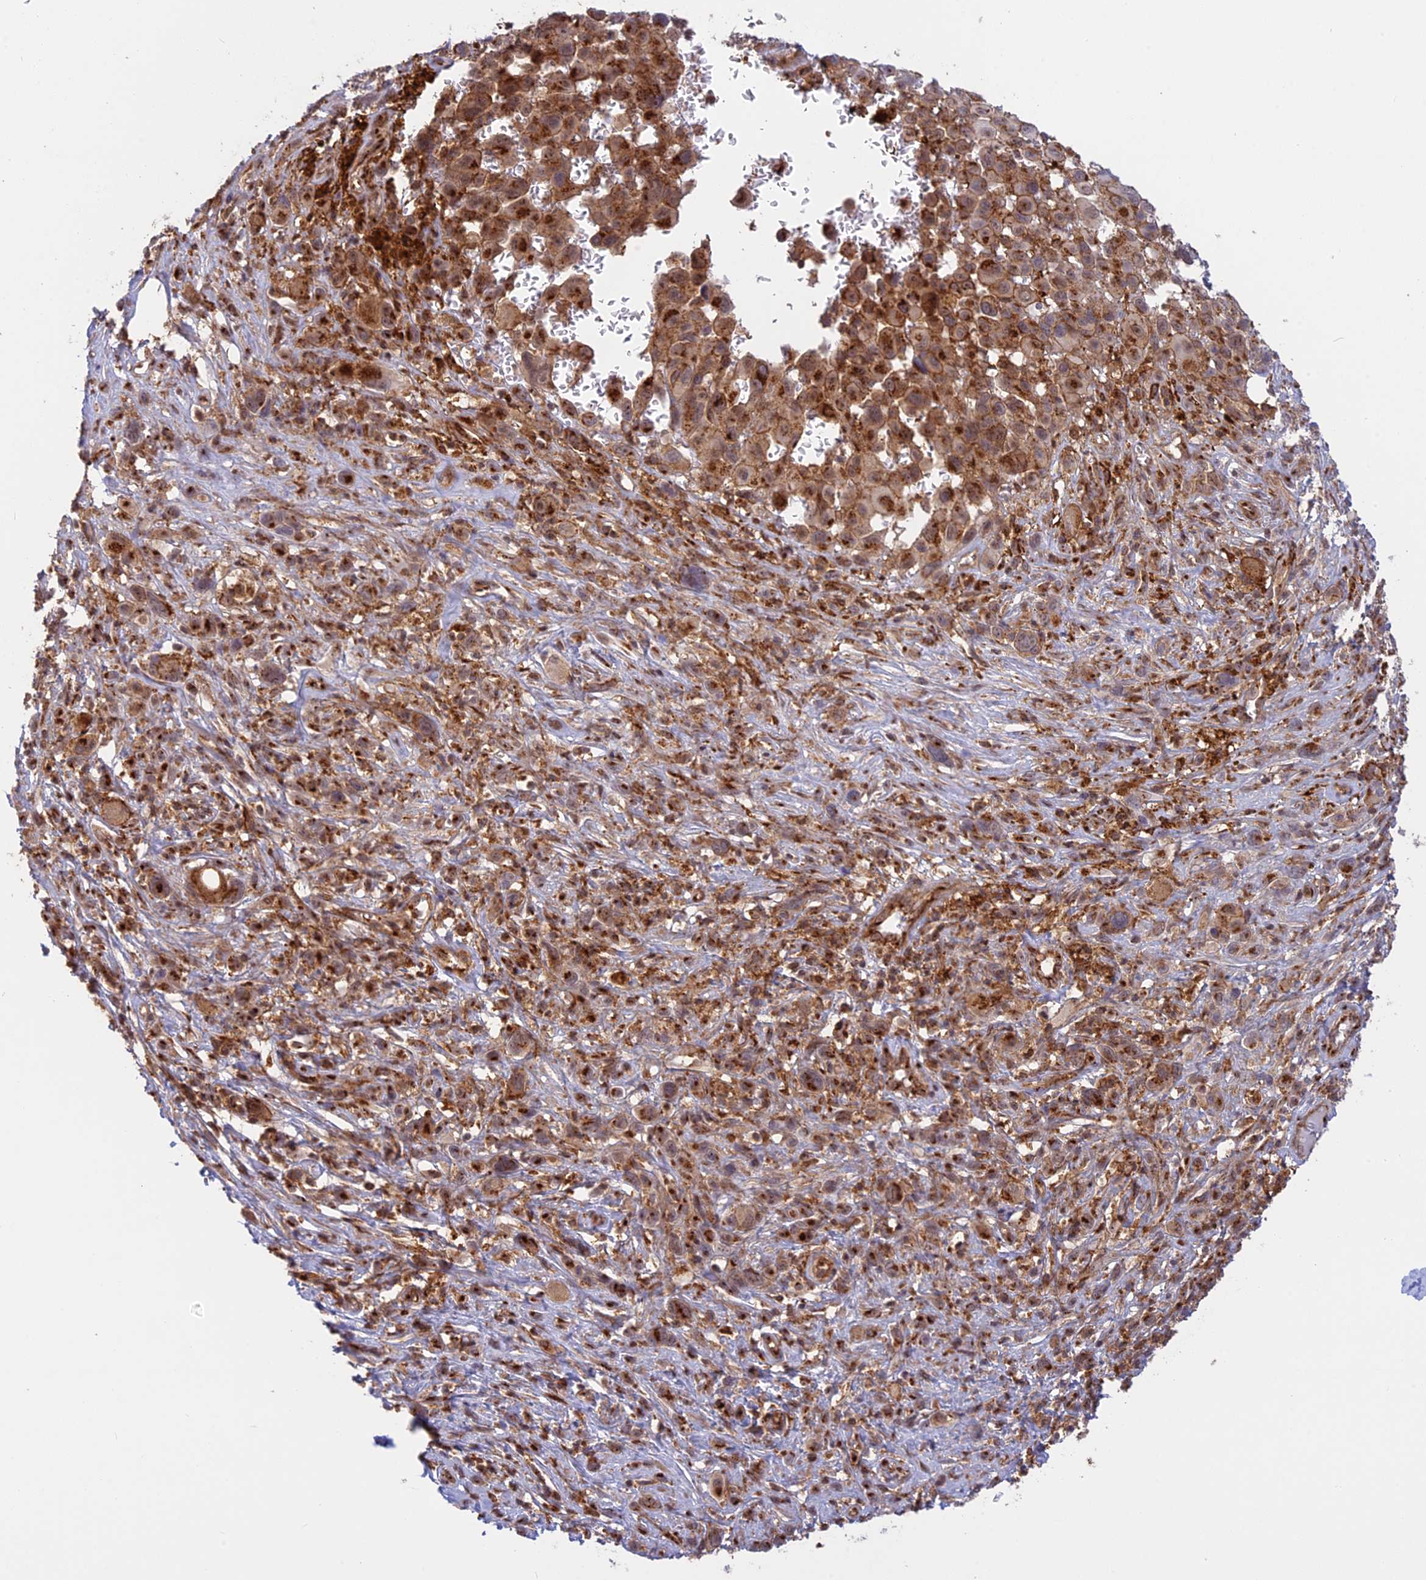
{"staining": {"intensity": "strong", "quantity": ">75%", "location": "cytoplasmic/membranous"}, "tissue": "melanoma", "cell_type": "Tumor cells", "image_type": "cancer", "snomed": [{"axis": "morphology", "description": "Malignant melanoma, NOS"}, {"axis": "topography", "description": "Skin of trunk"}], "caption": "A brown stain highlights strong cytoplasmic/membranous positivity of a protein in malignant melanoma tumor cells. (DAB = brown stain, brightfield microscopy at high magnification).", "gene": "CLINT1", "patient": {"sex": "male", "age": 71}}